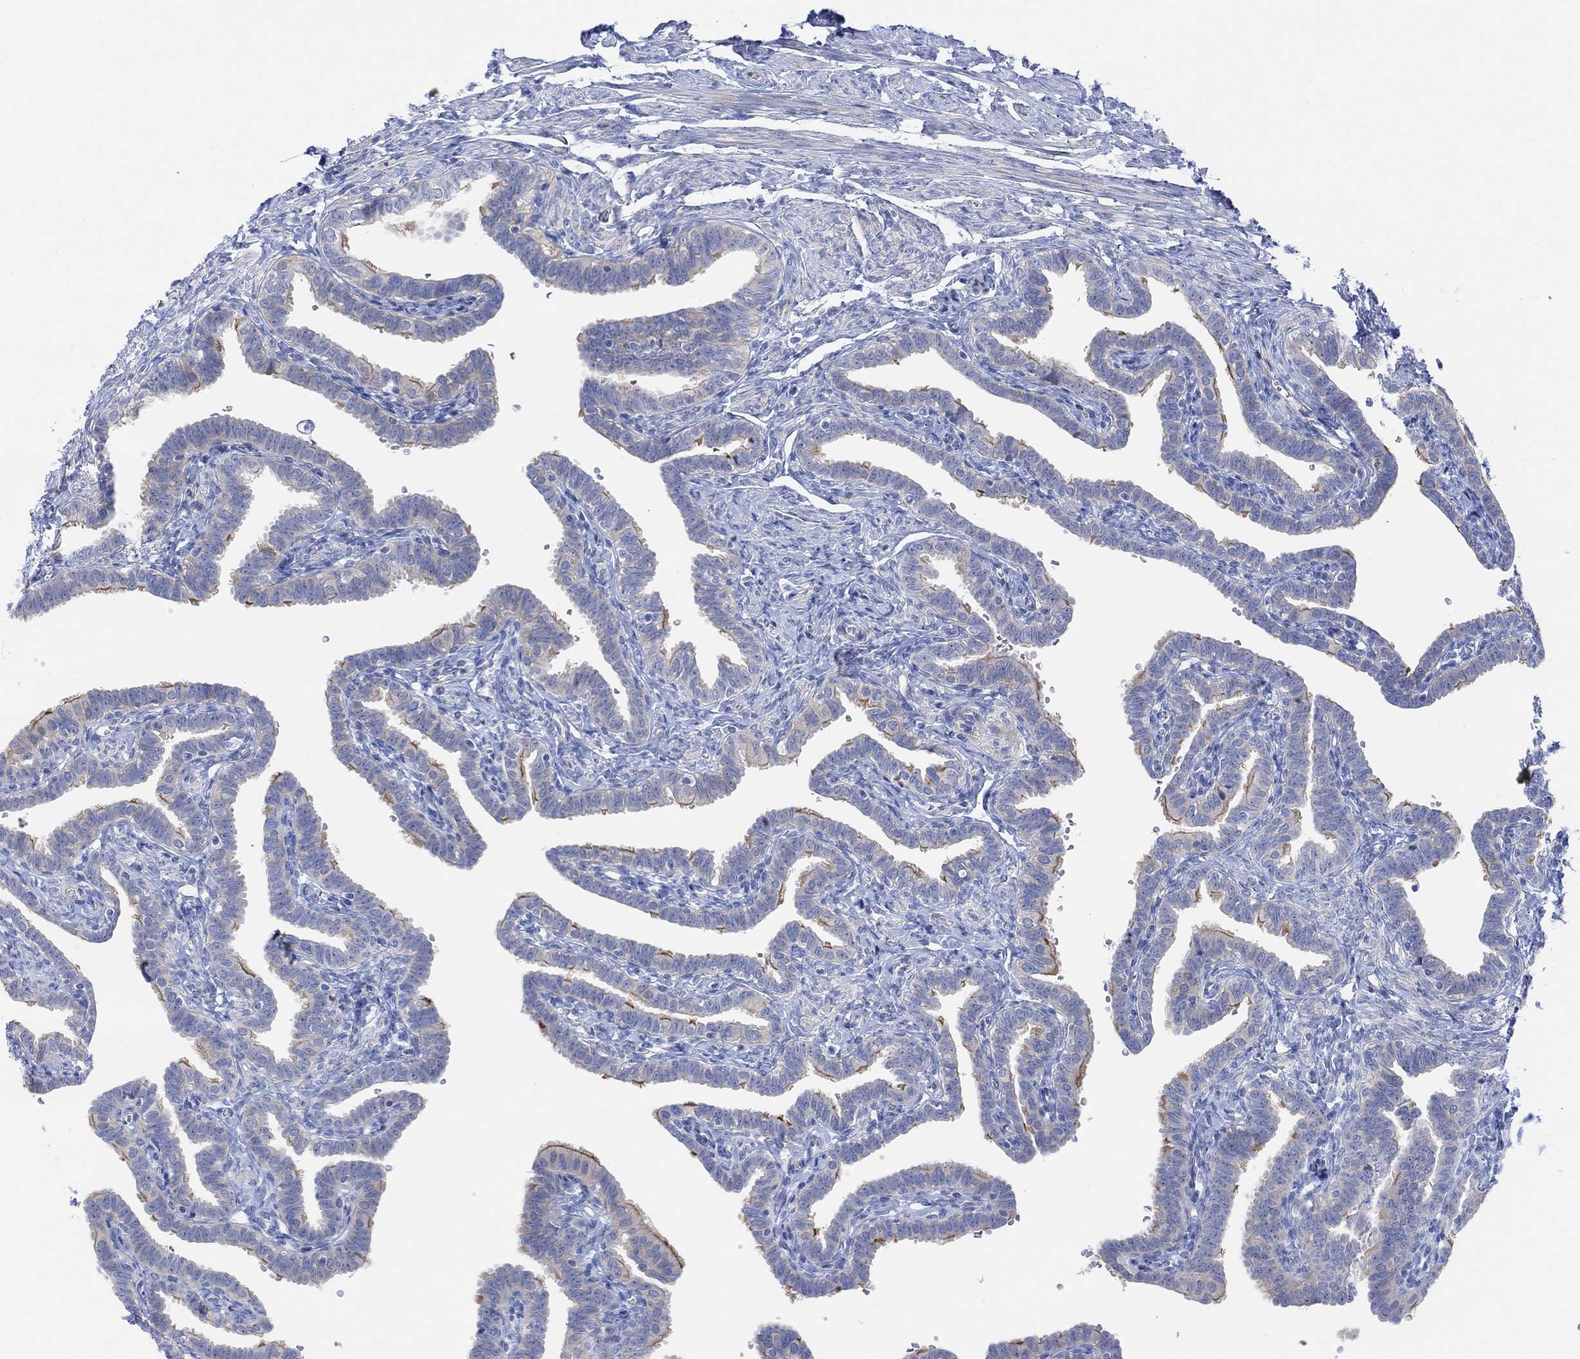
{"staining": {"intensity": "moderate", "quantity": "<25%", "location": "cytoplasmic/membranous"}, "tissue": "fallopian tube", "cell_type": "Glandular cells", "image_type": "normal", "snomed": [{"axis": "morphology", "description": "Normal tissue, NOS"}, {"axis": "topography", "description": "Fallopian tube"}, {"axis": "topography", "description": "Ovary"}], "caption": "Protein staining by immunohistochemistry (IHC) reveals moderate cytoplasmic/membranous positivity in approximately <25% of glandular cells in benign fallopian tube. (DAB (3,3'-diaminobenzidine) = brown stain, brightfield microscopy at high magnification).", "gene": "TLDC2", "patient": {"sex": "female", "age": 57}}